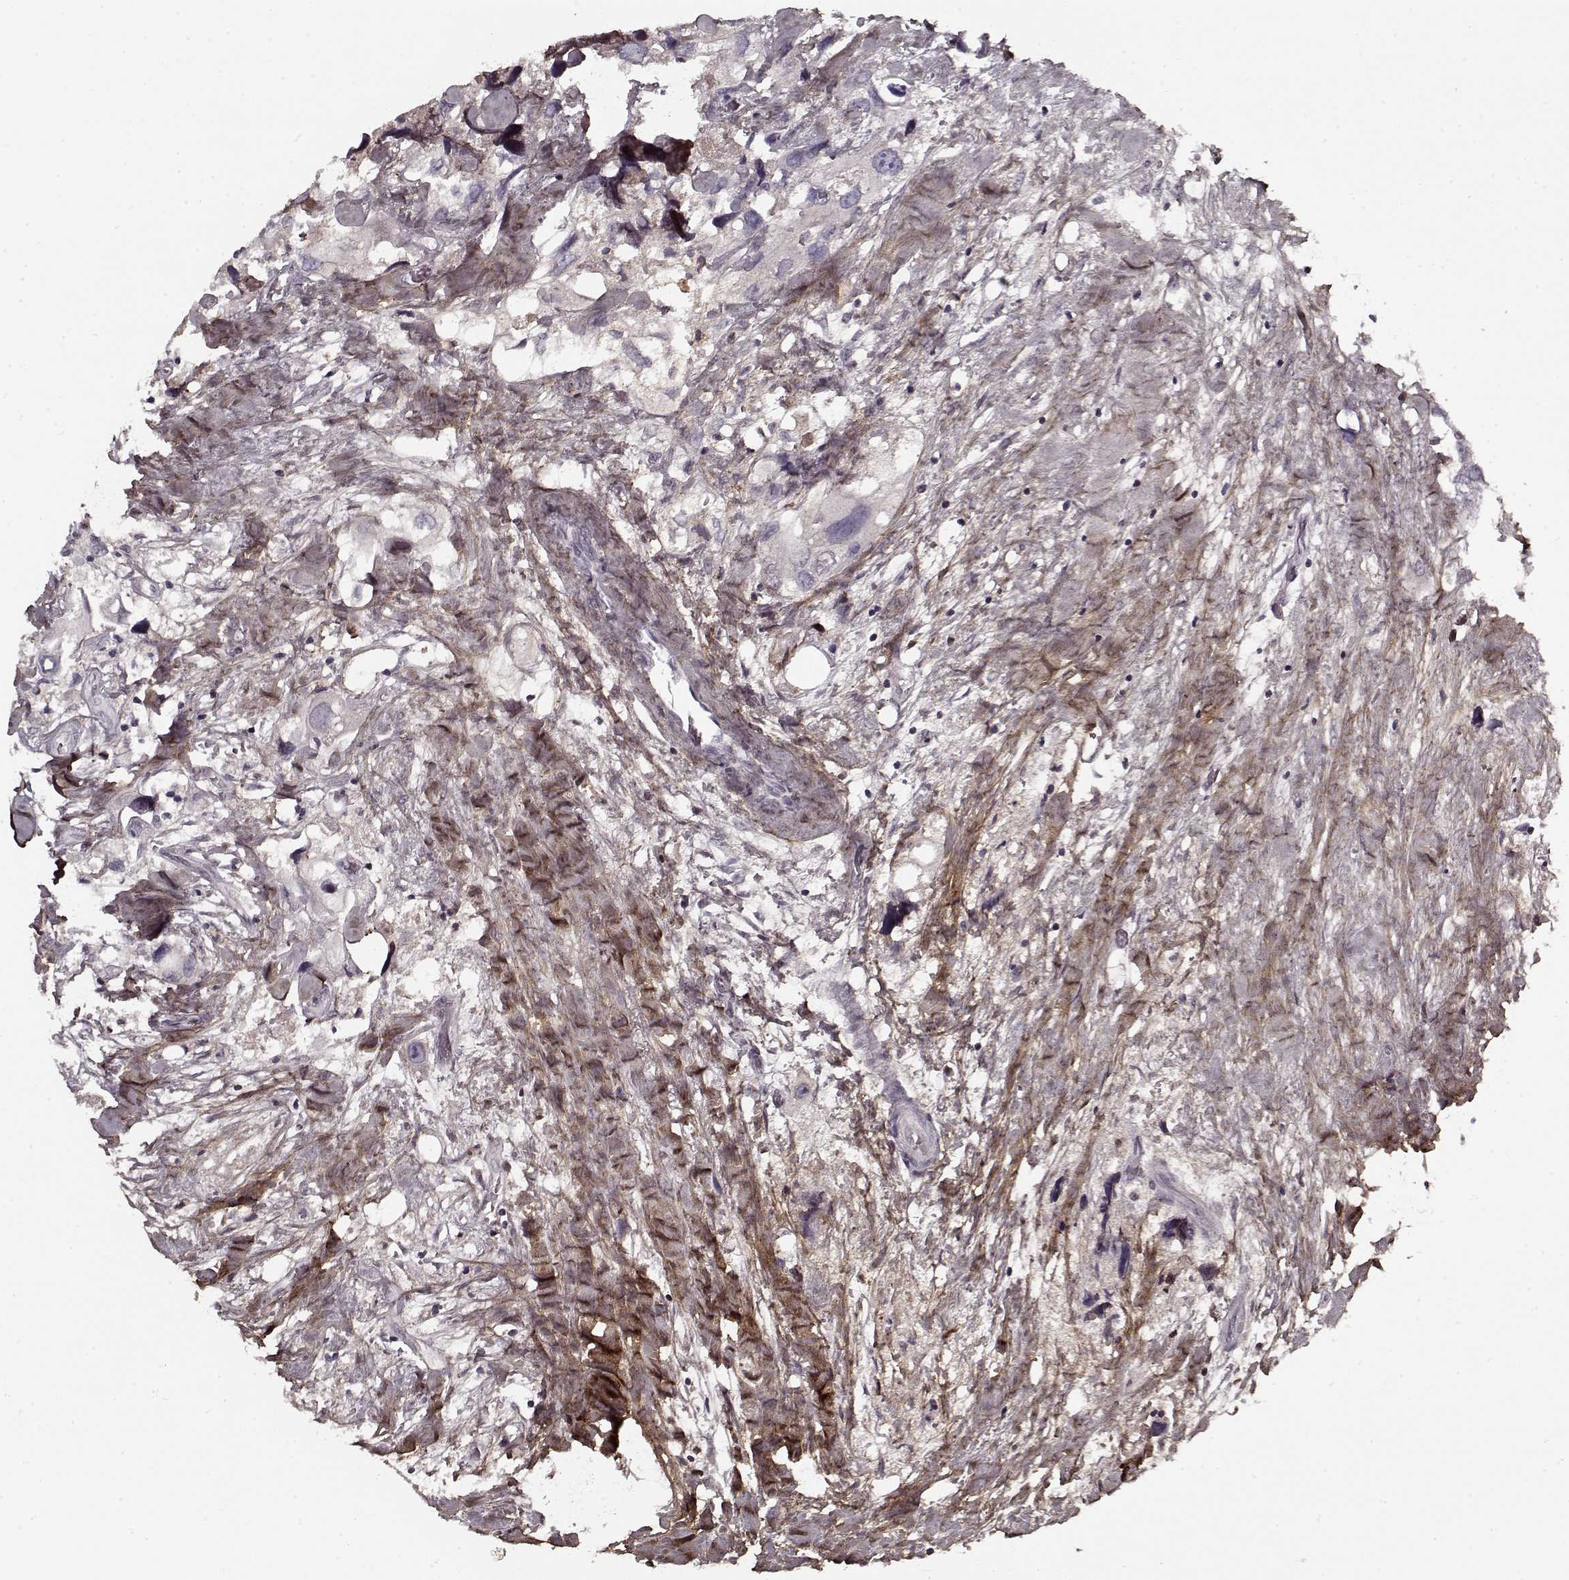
{"staining": {"intensity": "negative", "quantity": "none", "location": "none"}, "tissue": "urothelial cancer", "cell_type": "Tumor cells", "image_type": "cancer", "snomed": [{"axis": "morphology", "description": "Urothelial carcinoma, High grade"}, {"axis": "topography", "description": "Urinary bladder"}], "caption": "Tumor cells show no significant expression in urothelial cancer.", "gene": "LUM", "patient": {"sex": "male", "age": 59}}